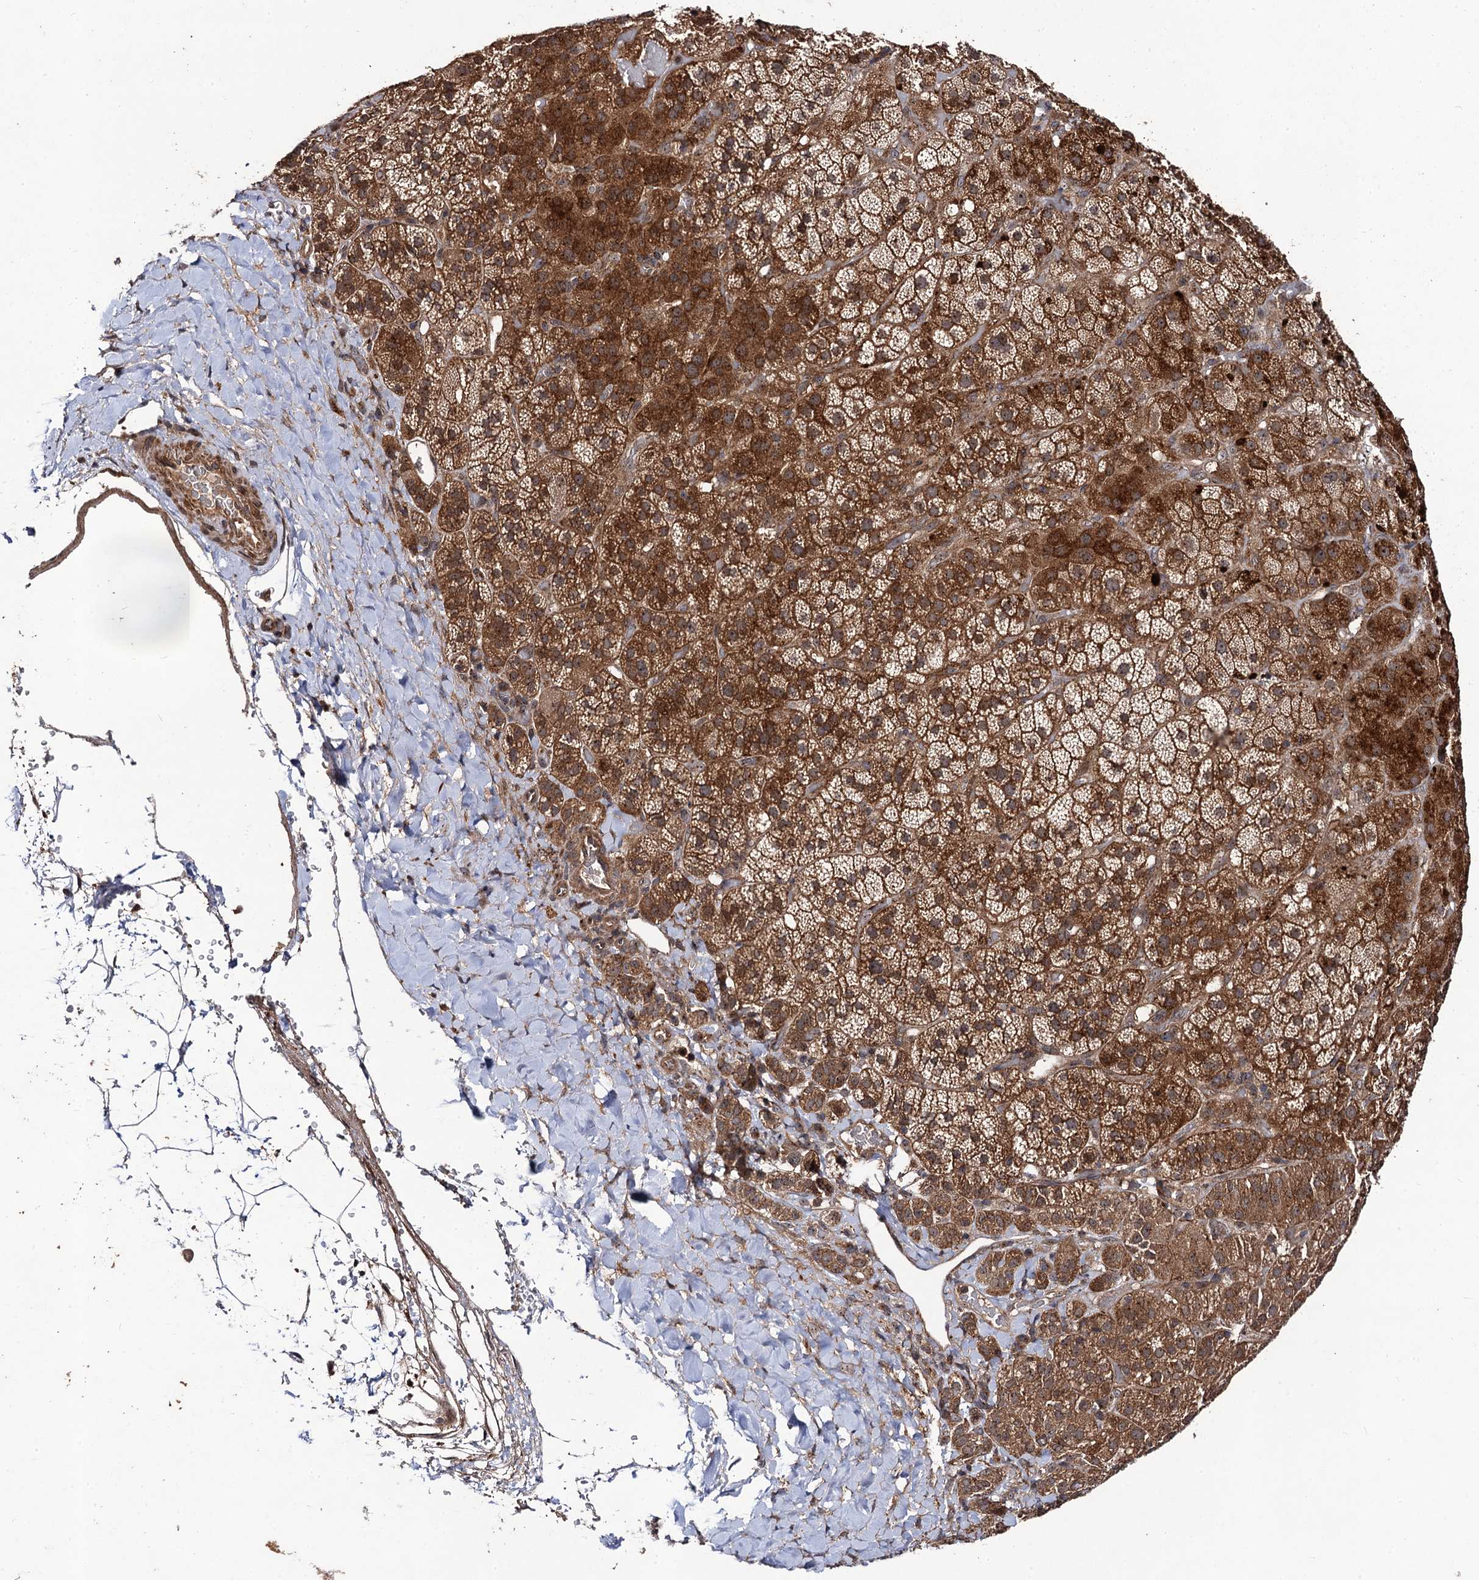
{"staining": {"intensity": "strong", "quantity": ">75%", "location": "cytoplasmic/membranous"}, "tissue": "adrenal gland", "cell_type": "Glandular cells", "image_type": "normal", "snomed": [{"axis": "morphology", "description": "Normal tissue, NOS"}, {"axis": "topography", "description": "Adrenal gland"}], "caption": "High-power microscopy captured an immunohistochemistry histopathology image of benign adrenal gland, revealing strong cytoplasmic/membranous positivity in approximately >75% of glandular cells.", "gene": "KXD1", "patient": {"sex": "male", "age": 57}}